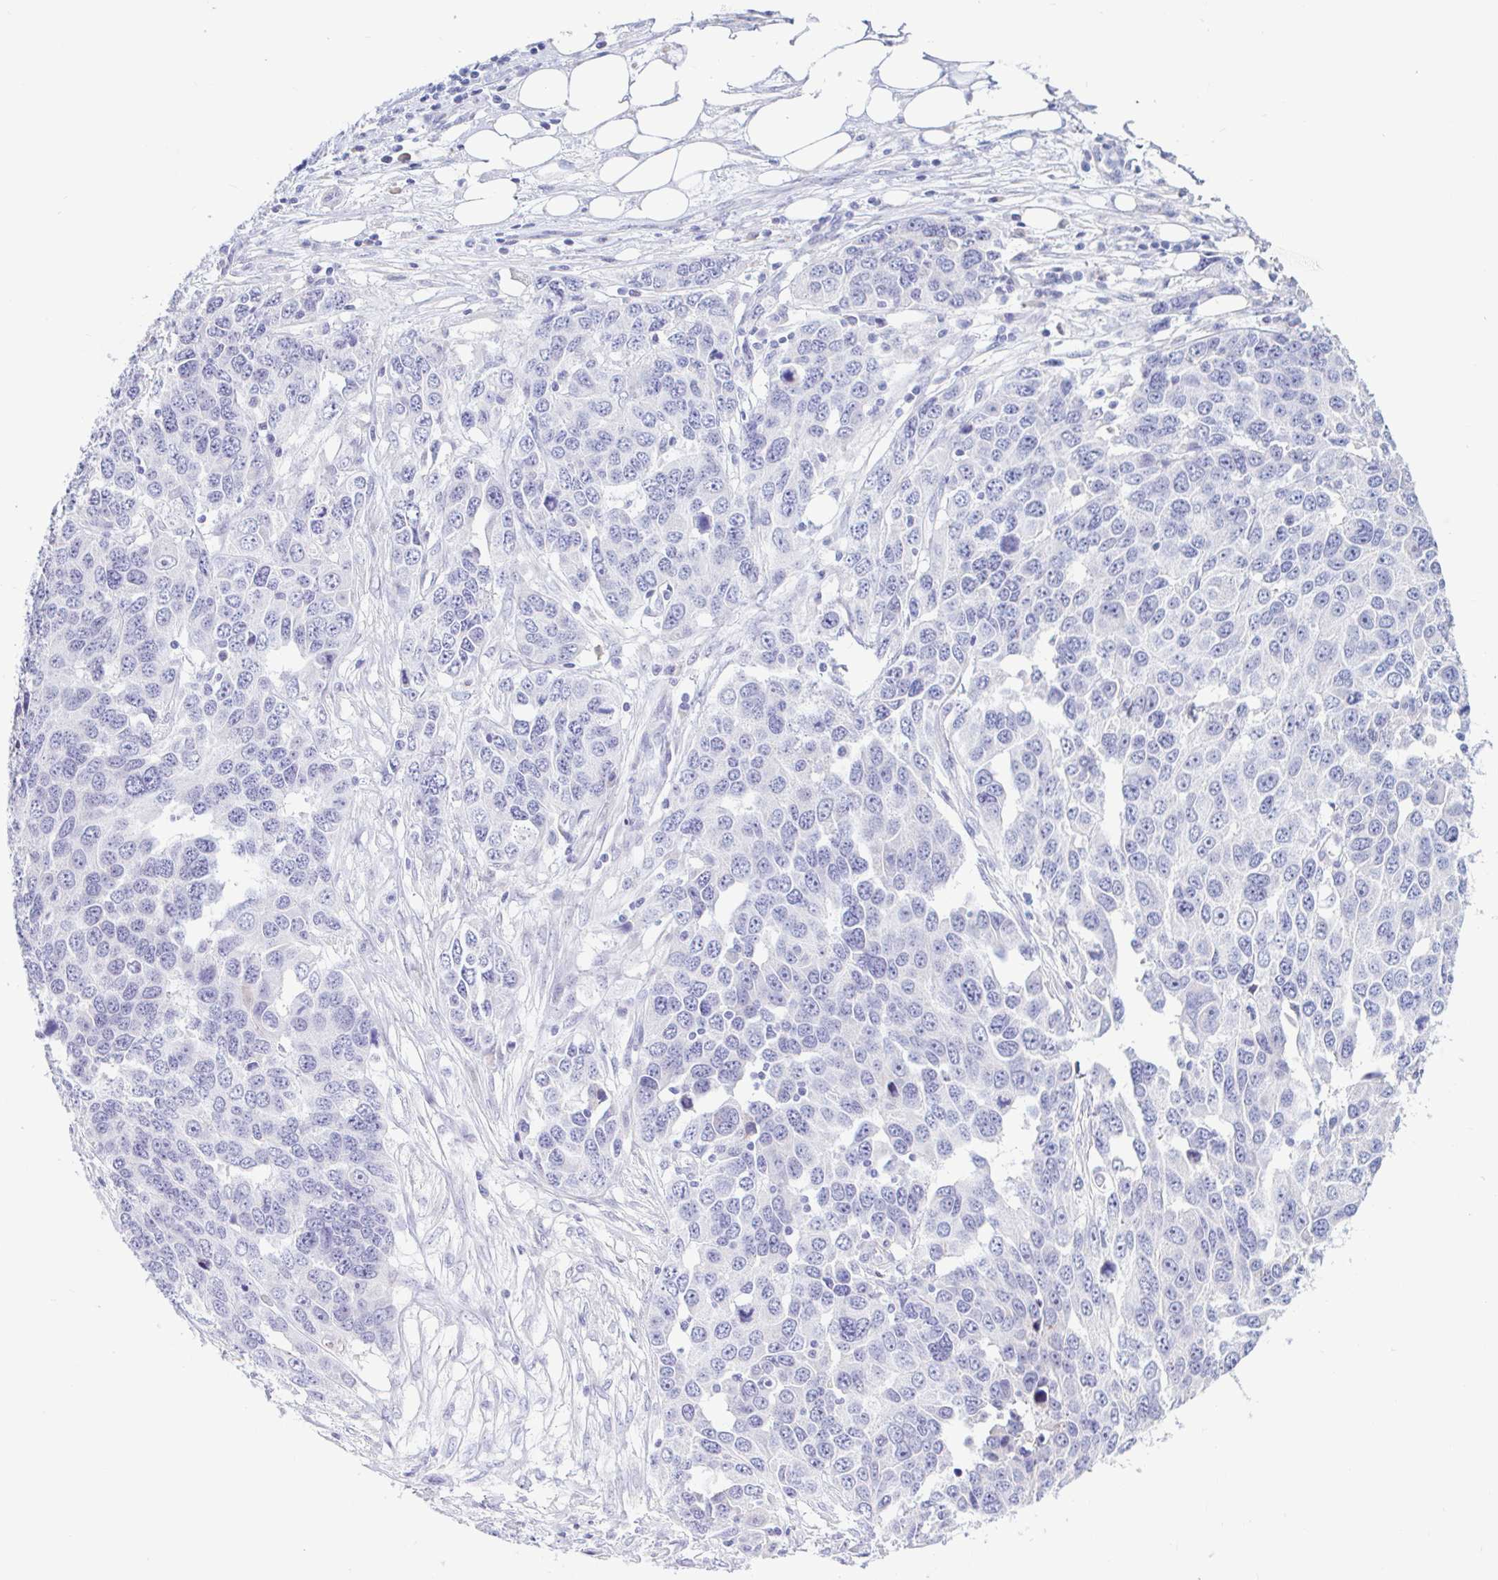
{"staining": {"intensity": "negative", "quantity": "none", "location": "none"}, "tissue": "ovarian cancer", "cell_type": "Tumor cells", "image_type": "cancer", "snomed": [{"axis": "morphology", "description": "Cystadenocarcinoma, serous, NOS"}, {"axis": "topography", "description": "Ovary"}], "caption": "Tumor cells are negative for protein expression in human ovarian cancer (serous cystadenocarcinoma). (DAB IHC, high magnification).", "gene": "NBPF3", "patient": {"sex": "female", "age": 76}}